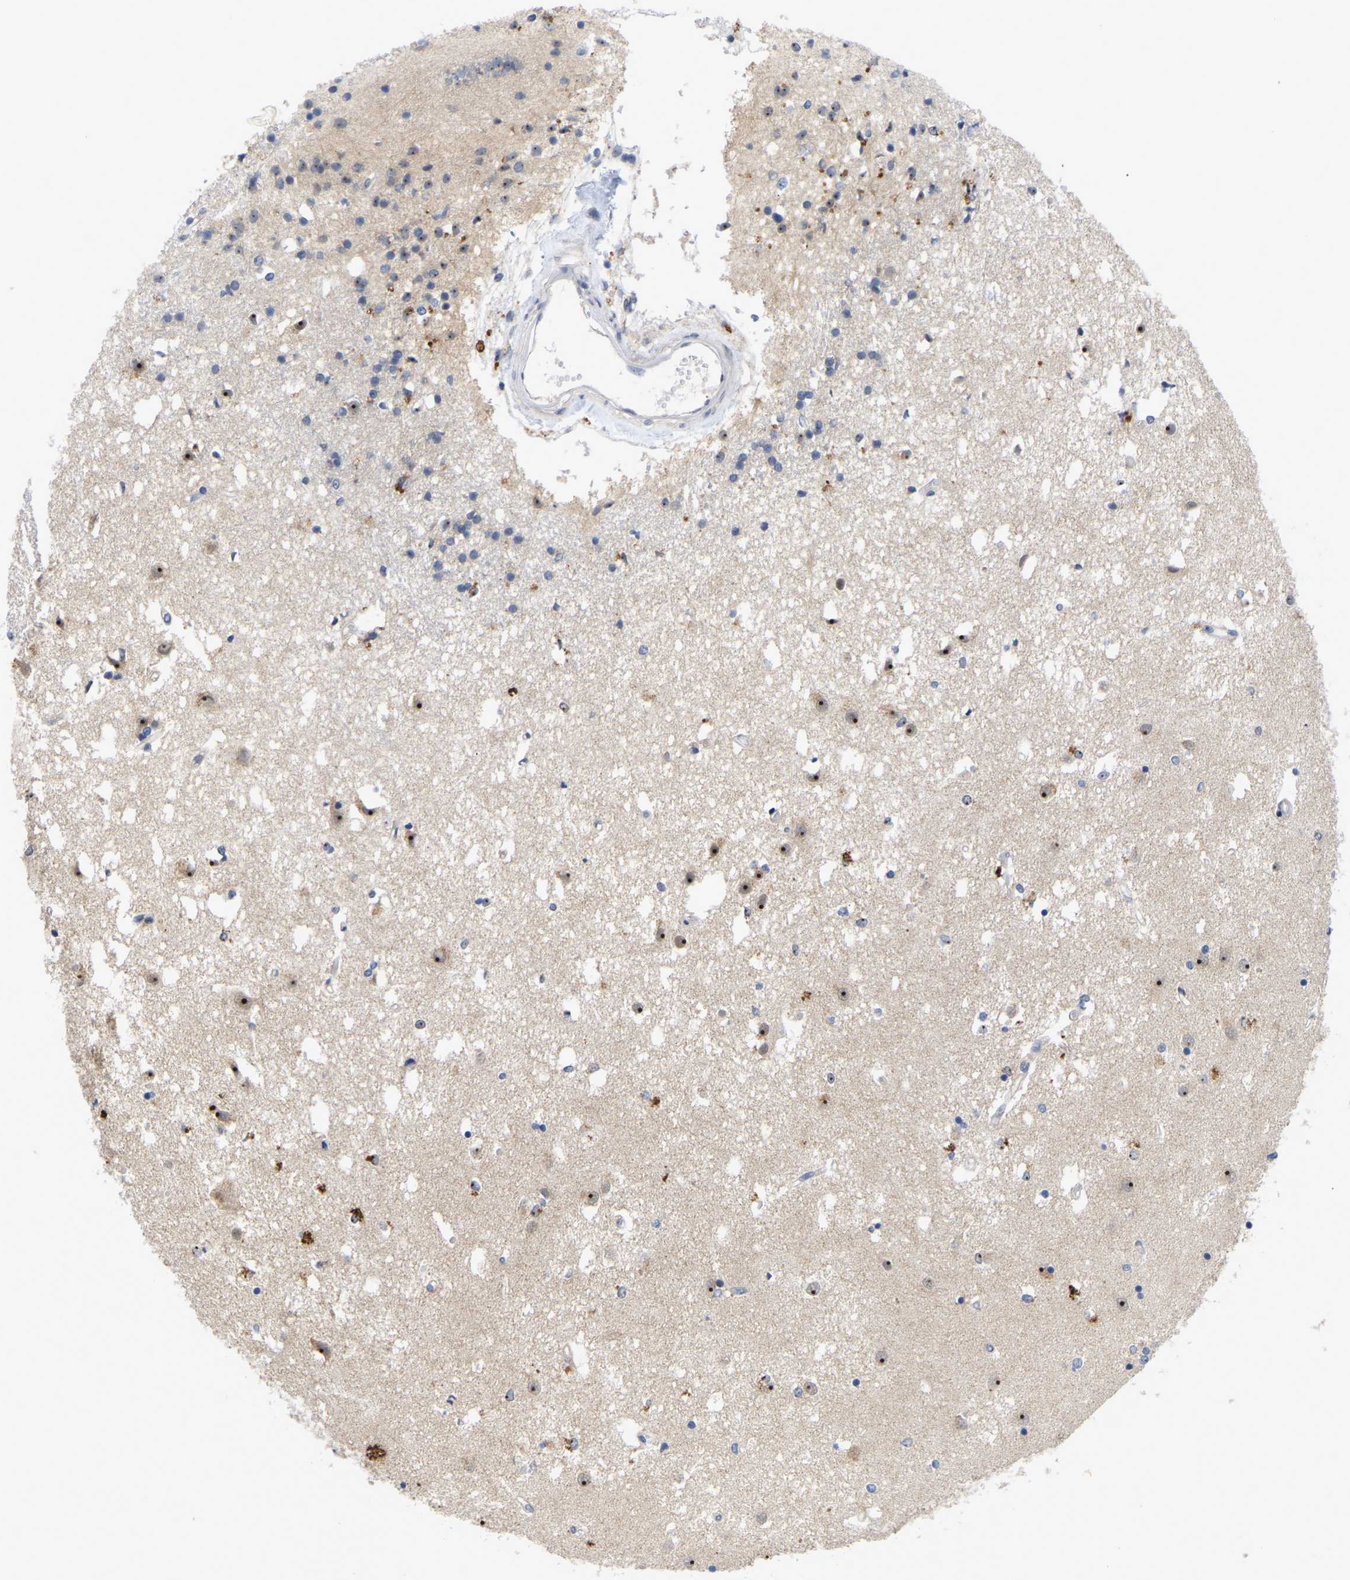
{"staining": {"intensity": "negative", "quantity": "none", "location": "none"}, "tissue": "caudate", "cell_type": "Glial cells", "image_type": "normal", "snomed": [{"axis": "morphology", "description": "Normal tissue, NOS"}, {"axis": "topography", "description": "Lateral ventricle wall"}], "caption": "Immunohistochemistry (IHC) photomicrograph of benign caudate stained for a protein (brown), which reveals no positivity in glial cells. The staining was performed using DAB (3,3'-diaminobenzidine) to visualize the protein expression in brown, while the nuclei were stained in blue with hematoxylin (Magnification: 20x).", "gene": "NLE1", "patient": {"sex": "male", "age": 45}}